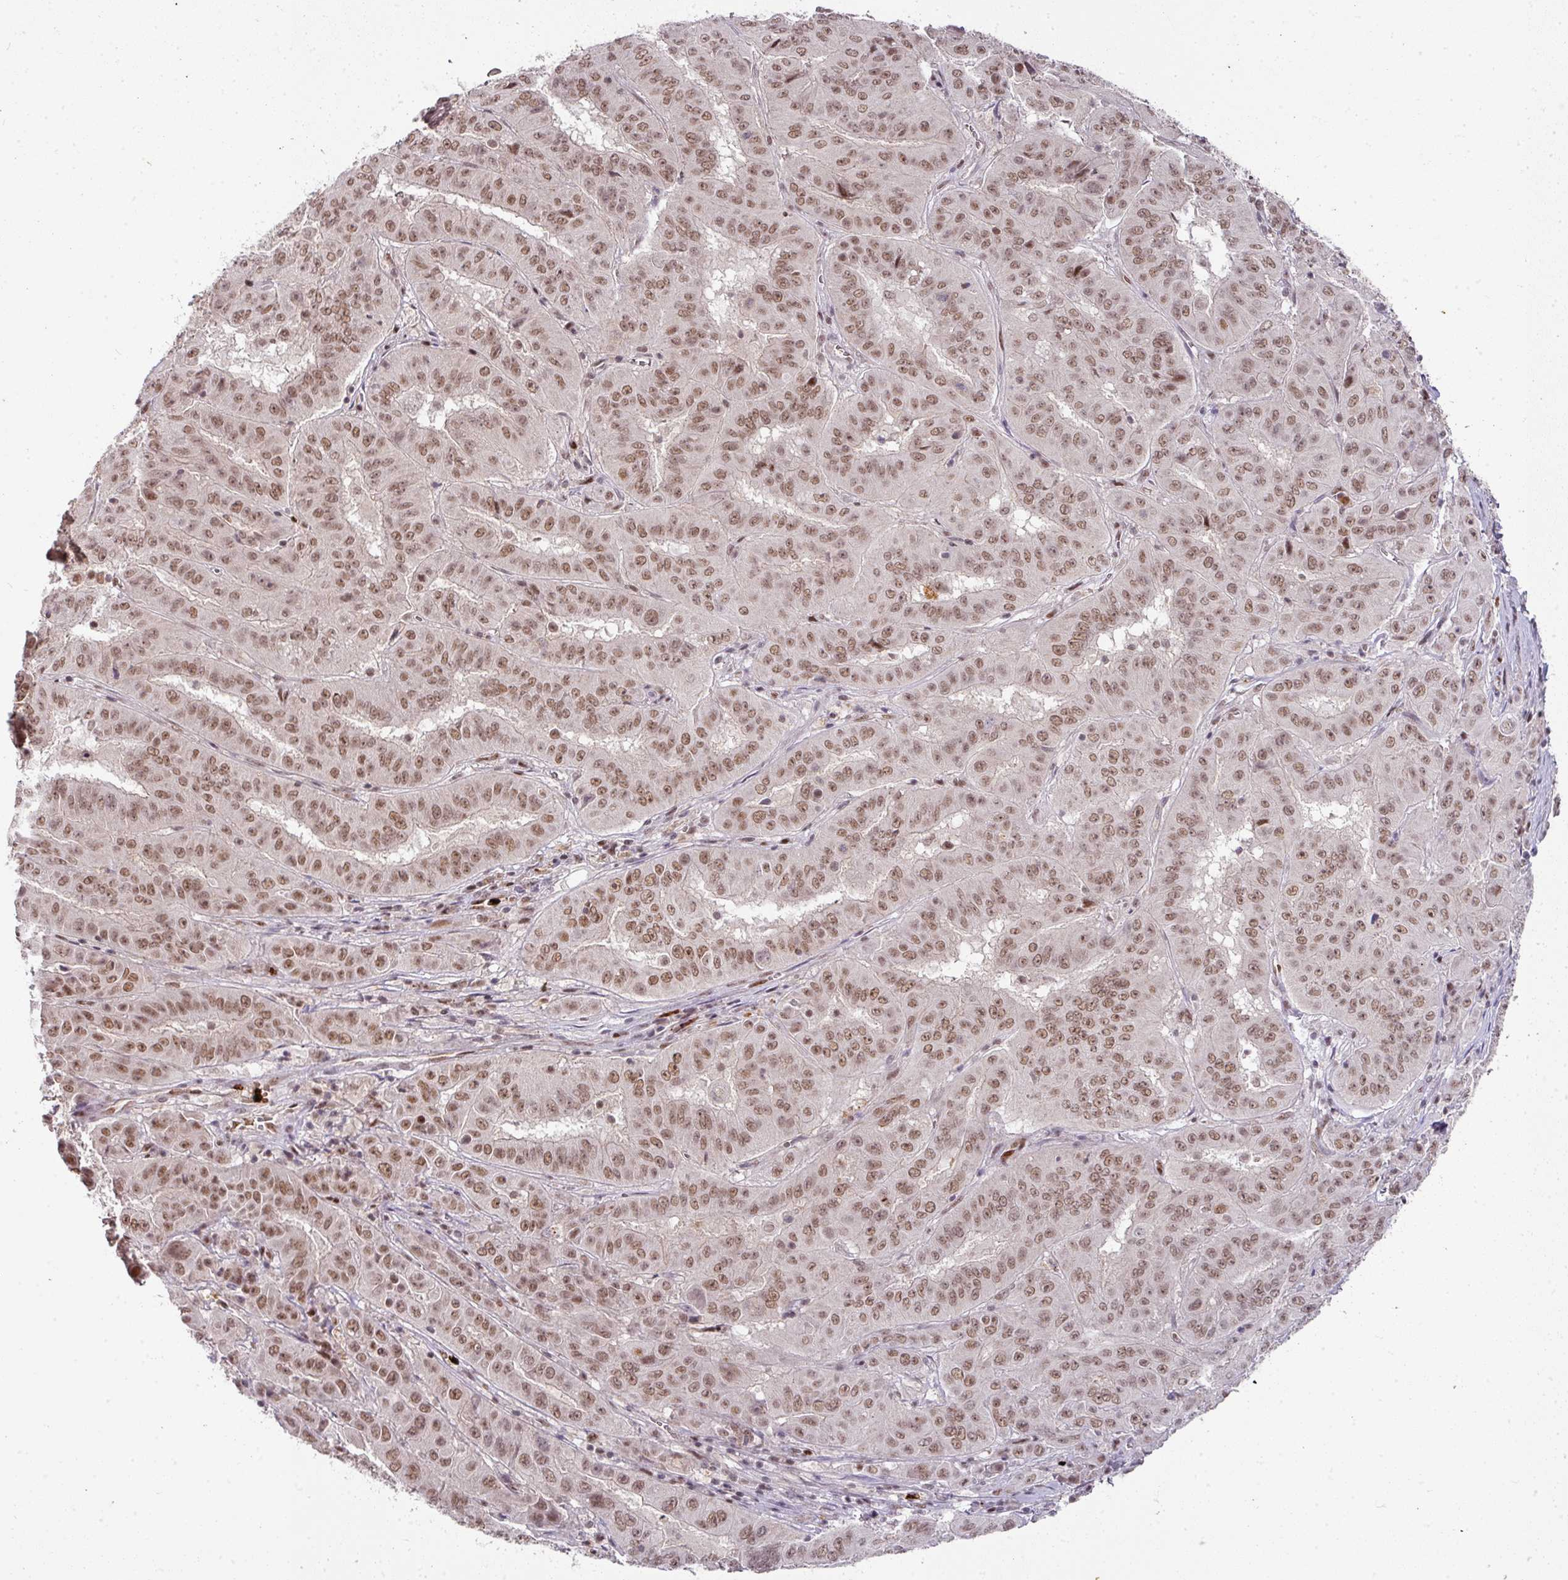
{"staining": {"intensity": "moderate", "quantity": ">75%", "location": "nuclear"}, "tissue": "pancreatic cancer", "cell_type": "Tumor cells", "image_type": "cancer", "snomed": [{"axis": "morphology", "description": "Adenocarcinoma, NOS"}, {"axis": "topography", "description": "Pancreas"}], "caption": "Human pancreatic cancer (adenocarcinoma) stained with a protein marker exhibits moderate staining in tumor cells.", "gene": "NEIL1", "patient": {"sex": "male", "age": 63}}